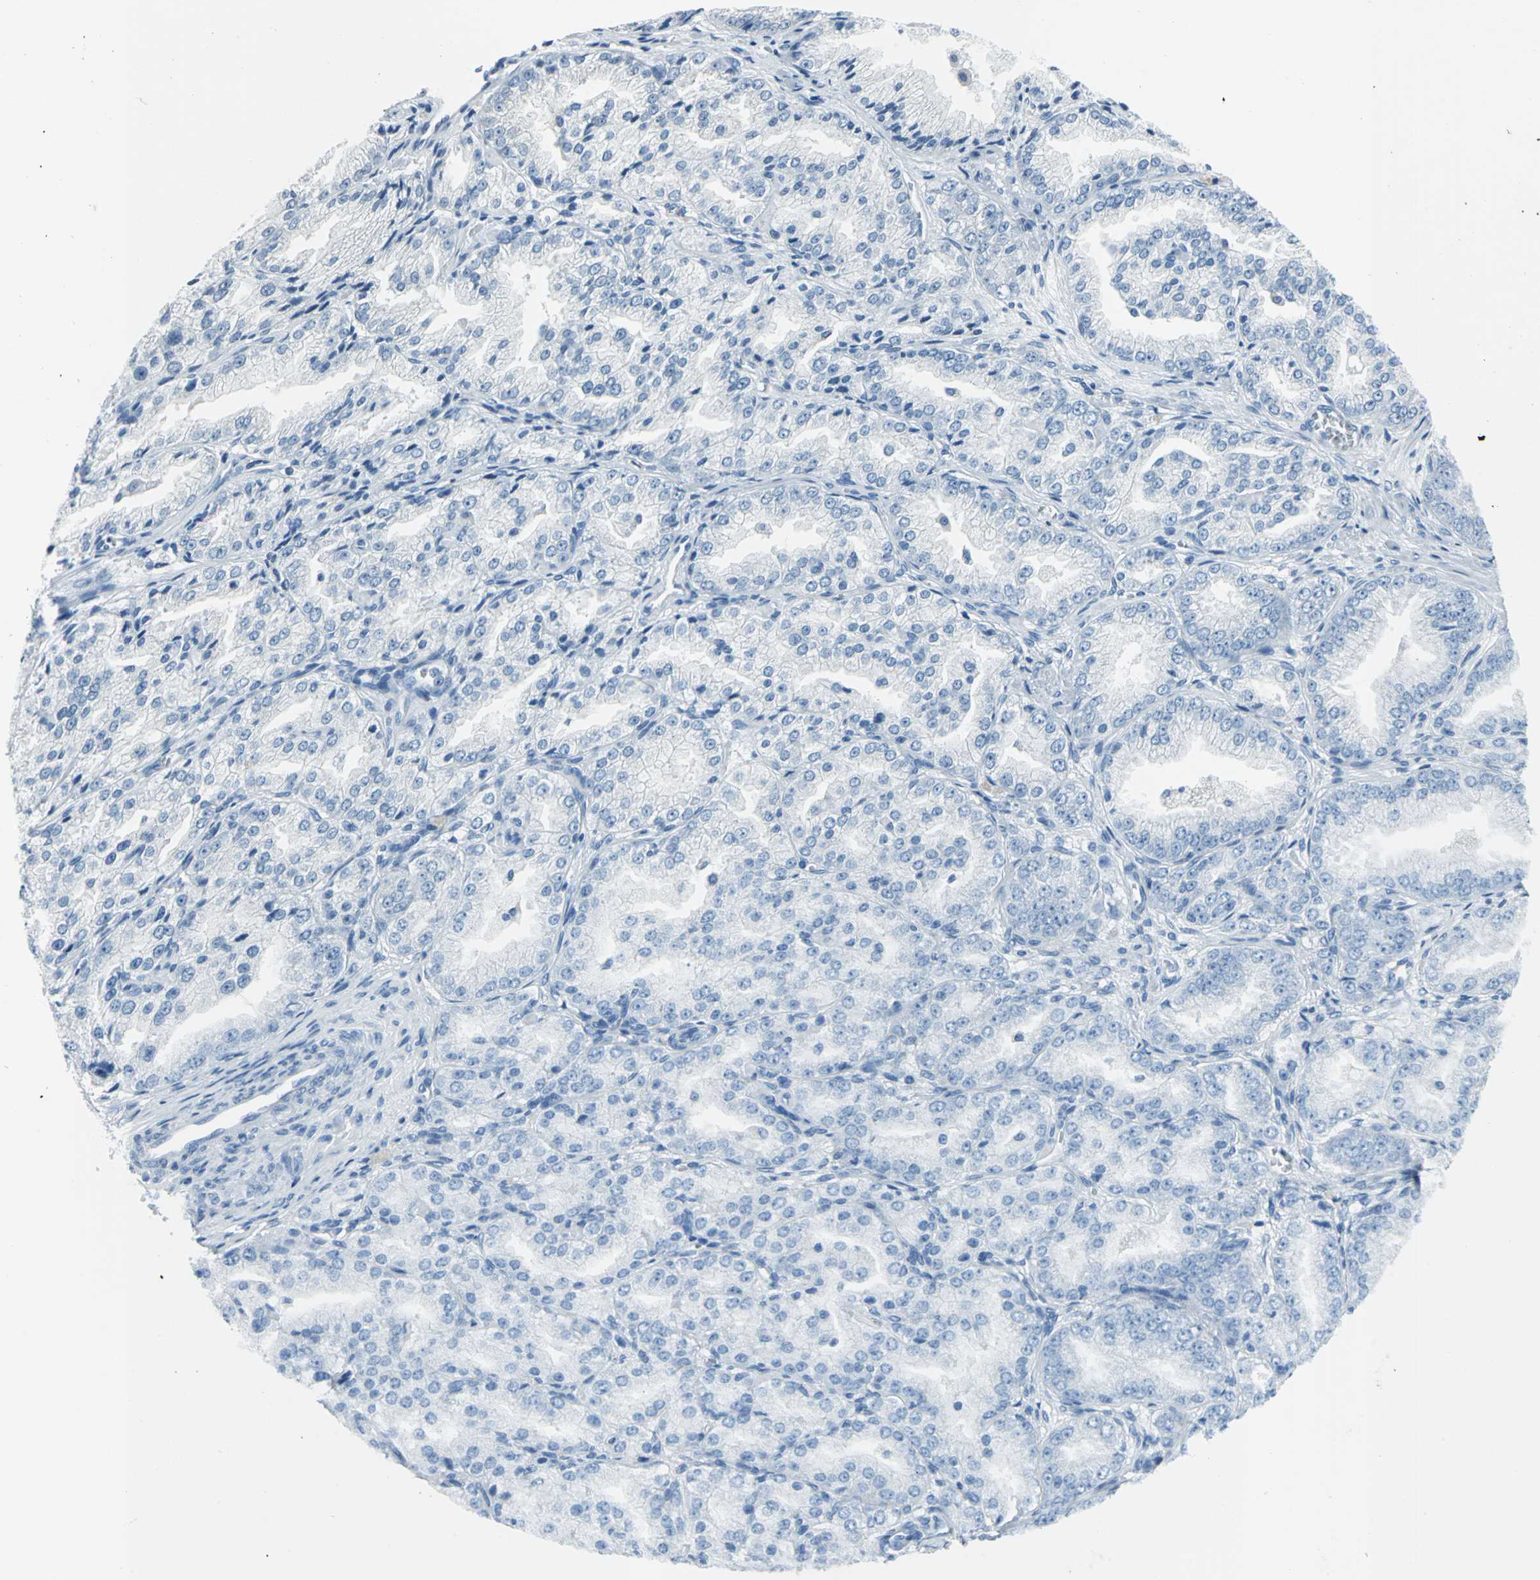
{"staining": {"intensity": "negative", "quantity": "none", "location": "none"}, "tissue": "prostate cancer", "cell_type": "Tumor cells", "image_type": "cancer", "snomed": [{"axis": "morphology", "description": "Adenocarcinoma, High grade"}, {"axis": "topography", "description": "Prostate"}], "caption": "Photomicrograph shows no protein expression in tumor cells of prostate cancer (adenocarcinoma (high-grade)) tissue. (DAB (3,3'-diaminobenzidine) immunohistochemistry (IHC) with hematoxylin counter stain).", "gene": "DNAI2", "patient": {"sex": "male", "age": 61}}